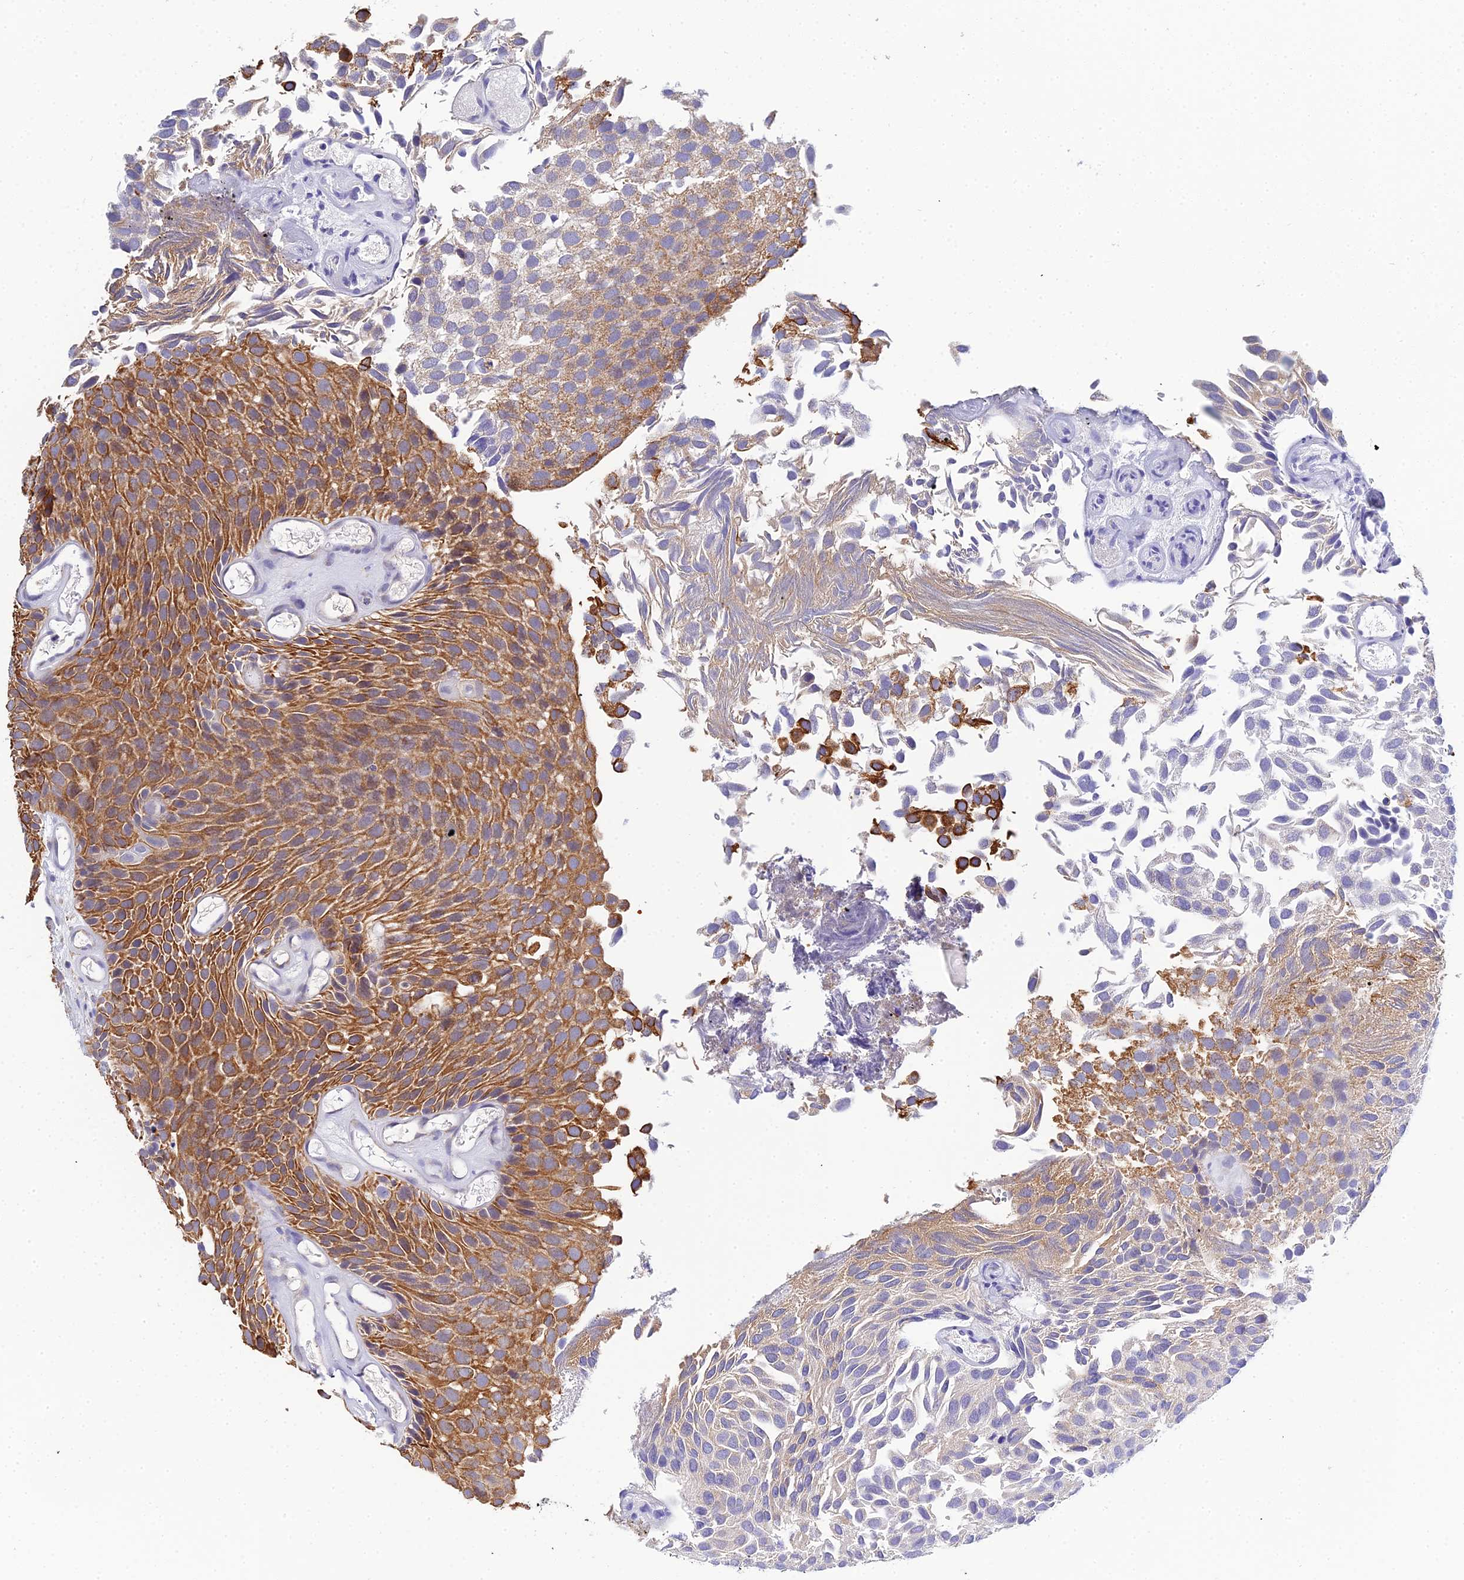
{"staining": {"intensity": "strong", "quantity": "25%-75%", "location": "cytoplasmic/membranous"}, "tissue": "urothelial cancer", "cell_type": "Tumor cells", "image_type": "cancer", "snomed": [{"axis": "morphology", "description": "Urothelial carcinoma, Low grade"}, {"axis": "topography", "description": "Urinary bladder"}], "caption": "Urothelial cancer was stained to show a protein in brown. There is high levels of strong cytoplasmic/membranous expression in about 25%-75% of tumor cells.", "gene": "ZXDA", "patient": {"sex": "male", "age": 89}}